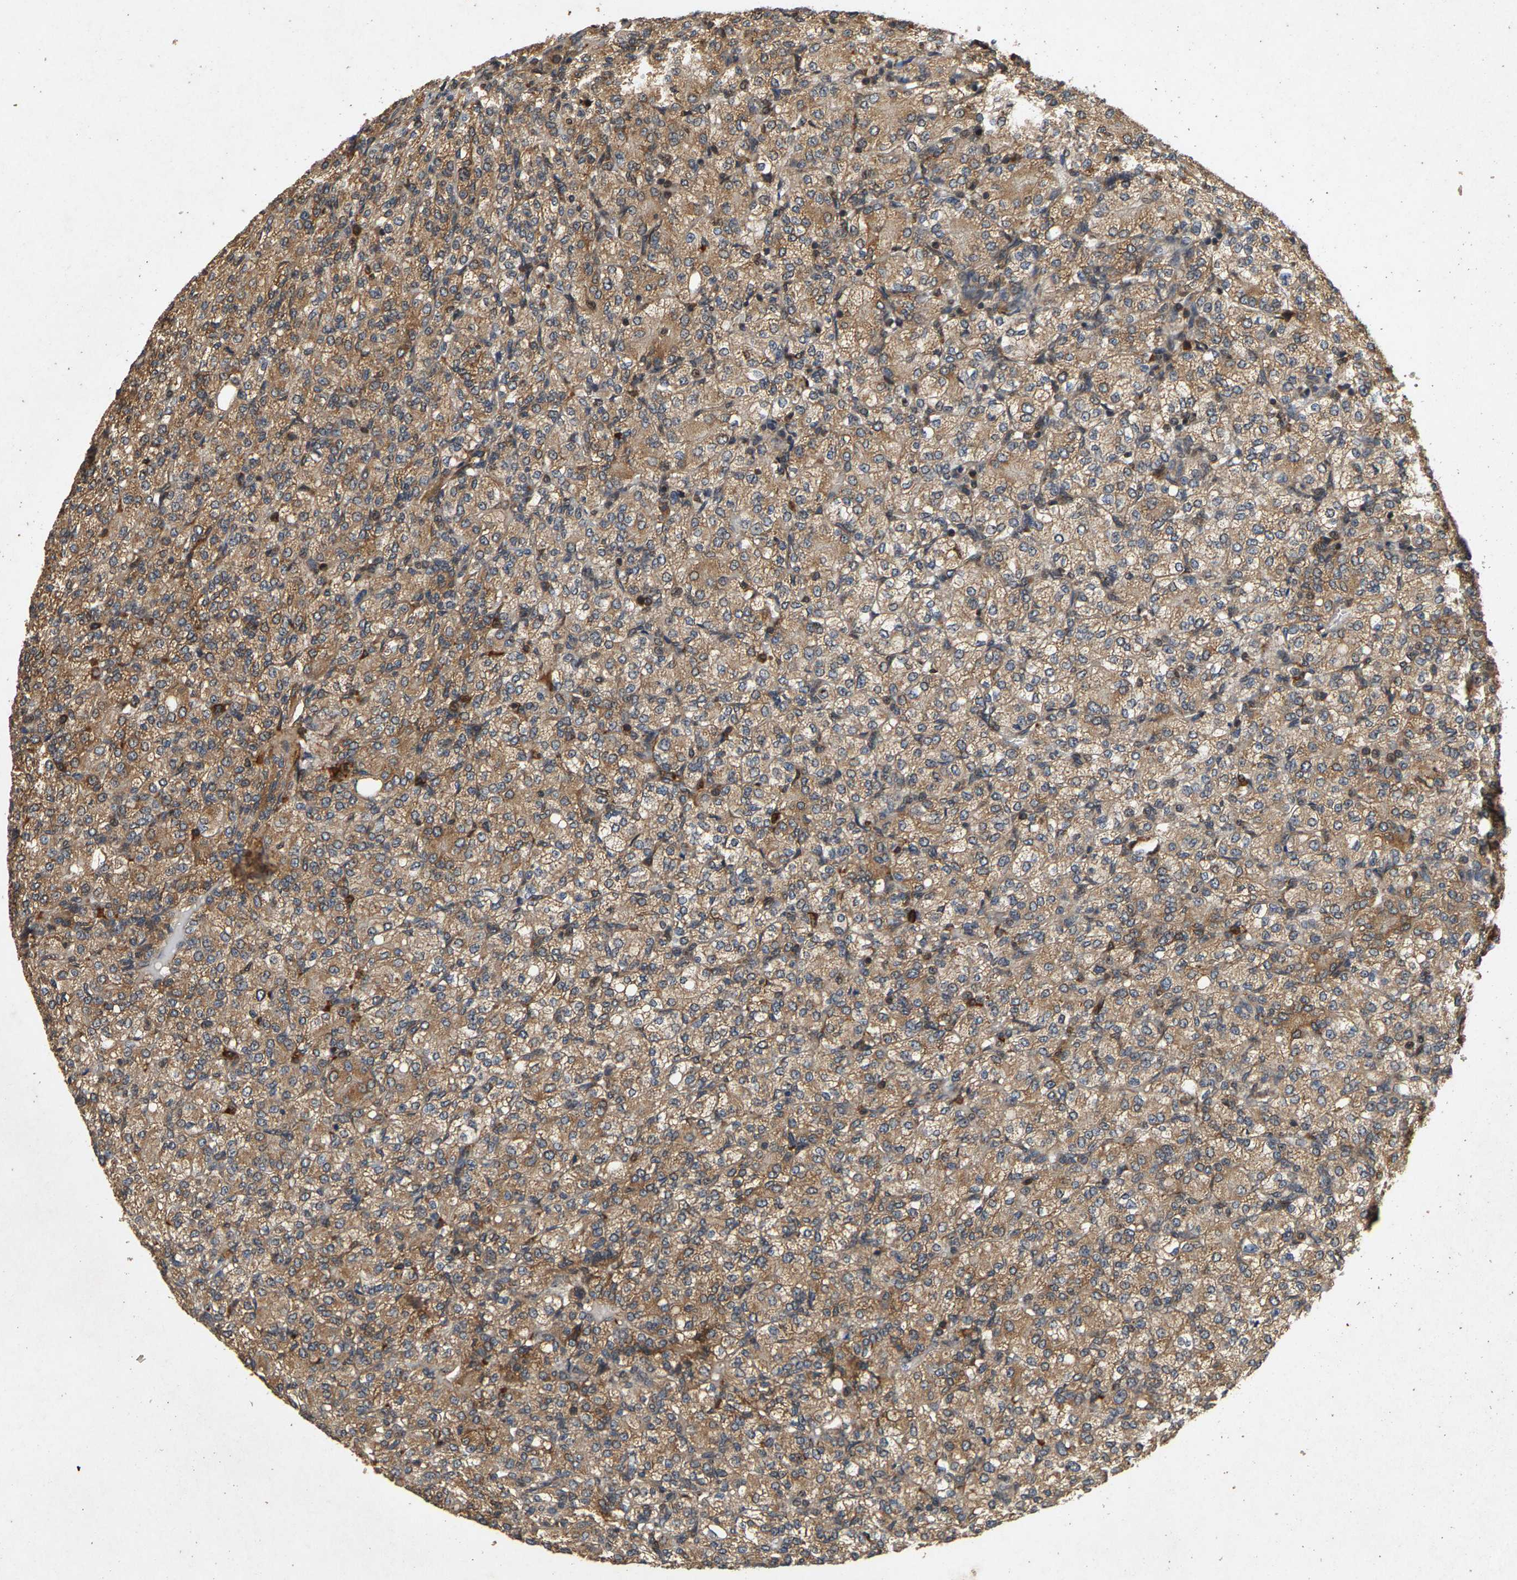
{"staining": {"intensity": "moderate", "quantity": ">75%", "location": "cytoplasmic/membranous"}, "tissue": "renal cancer", "cell_type": "Tumor cells", "image_type": "cancer", "snomed": [{"axis": "morphology", "description": "Adenocarcinoma, NOS"}, {"axis": "topography", "description": "Kidney"}], "caption": "Tumor cells reveal moderate cytoplasmic/membranous expression in about >75% of cells in renal adenocarcinoma.", "gene": "CIDEC", "patient": {"sex": "male", "age": 77}}